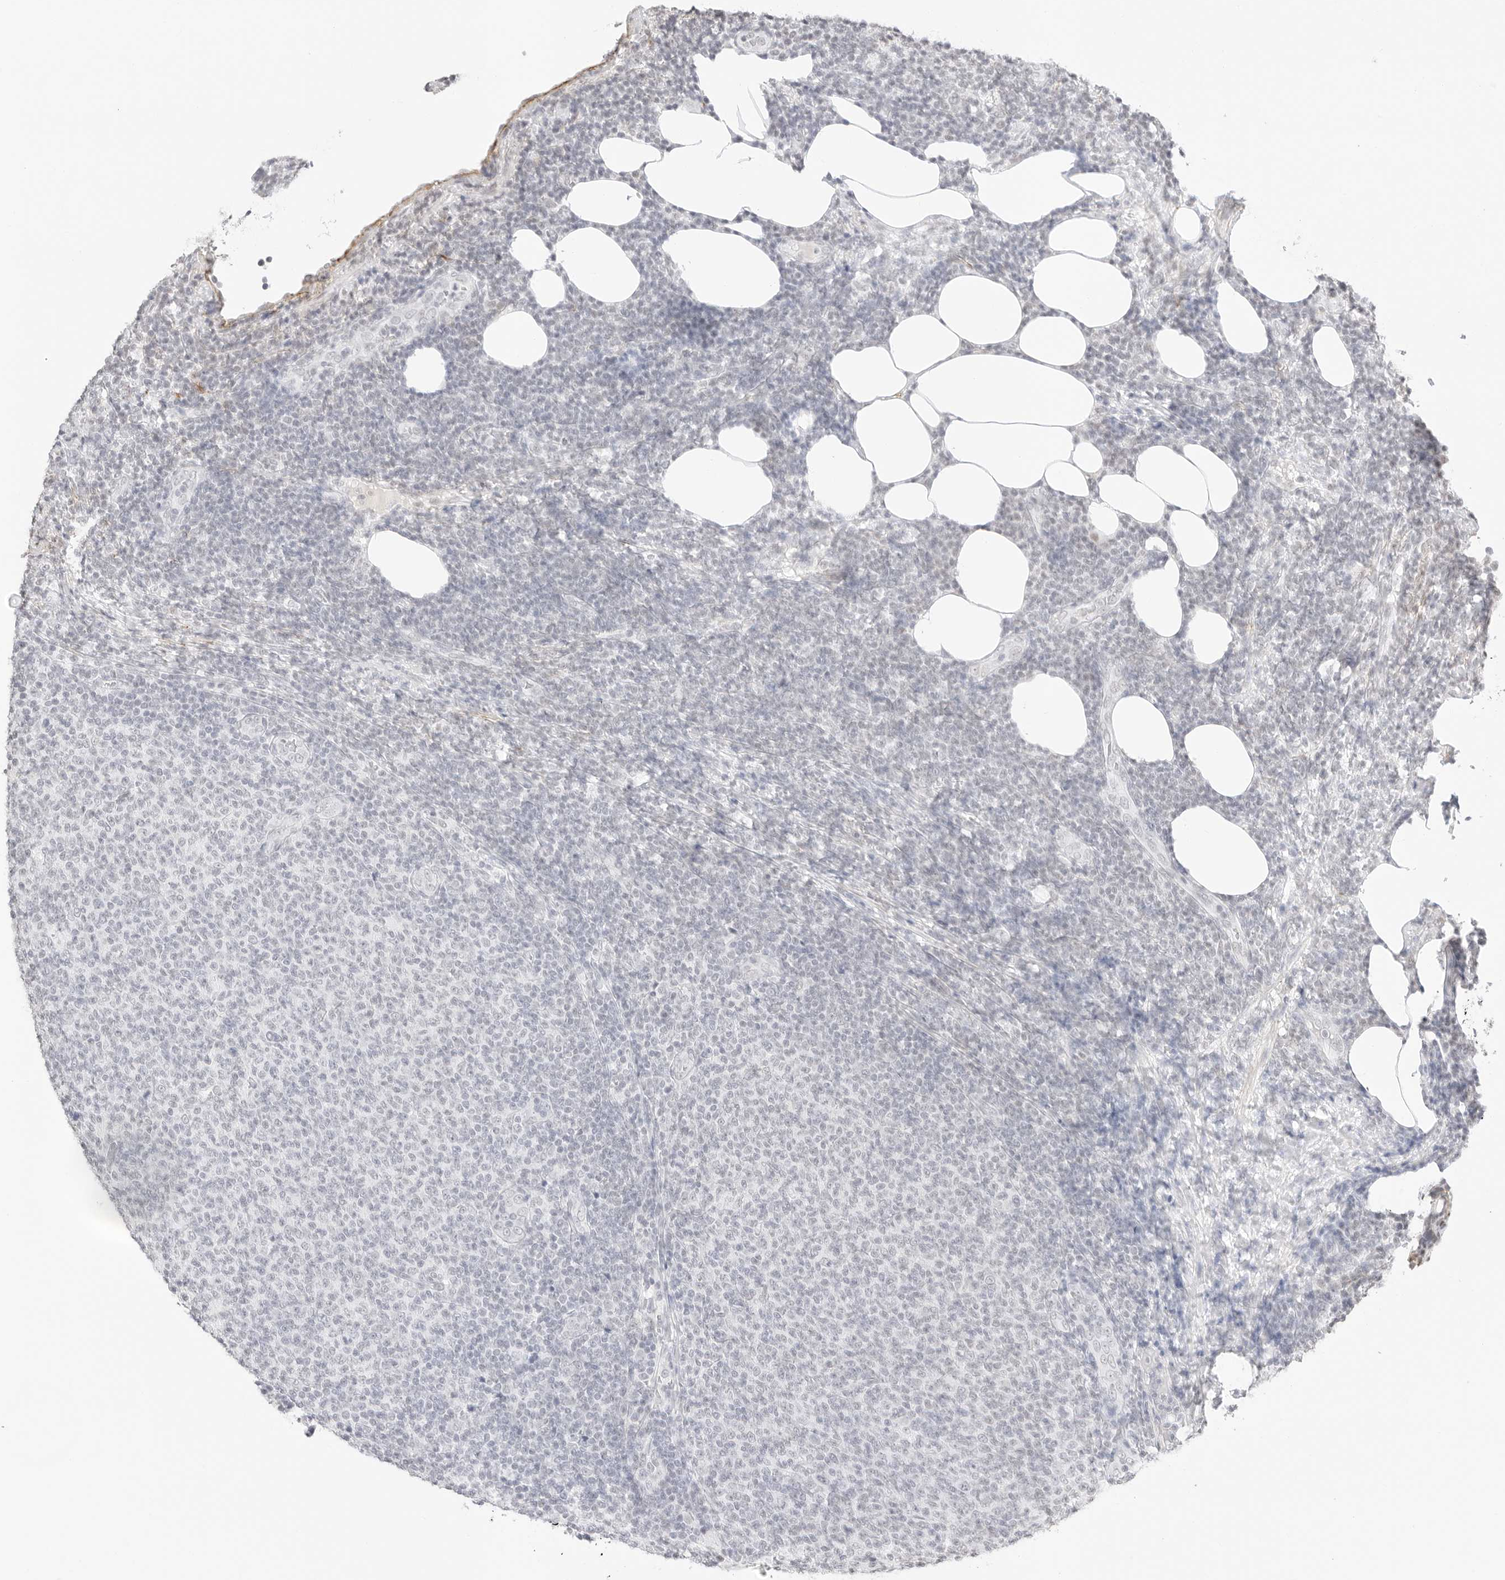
{"staining": {"intensity": "negative", "quantity": "none", "location": "none"}, "tissue": "lymphoma", "cell_type": "Tumor cells", "image_type": "cancer", "snomed": [{"axis": "morphology", "description": "Malignant lymphoma, non-Hodgkin's type, Low grade"}, {"axis": "topography", "description": "Lymph node"}], "caption": "IHC image of lymphoma stained for a protein (brown), which reveals no positivity in tumor cells.", "gene": "FBLN5", "patient": {"sex": "male", "age": 66}}